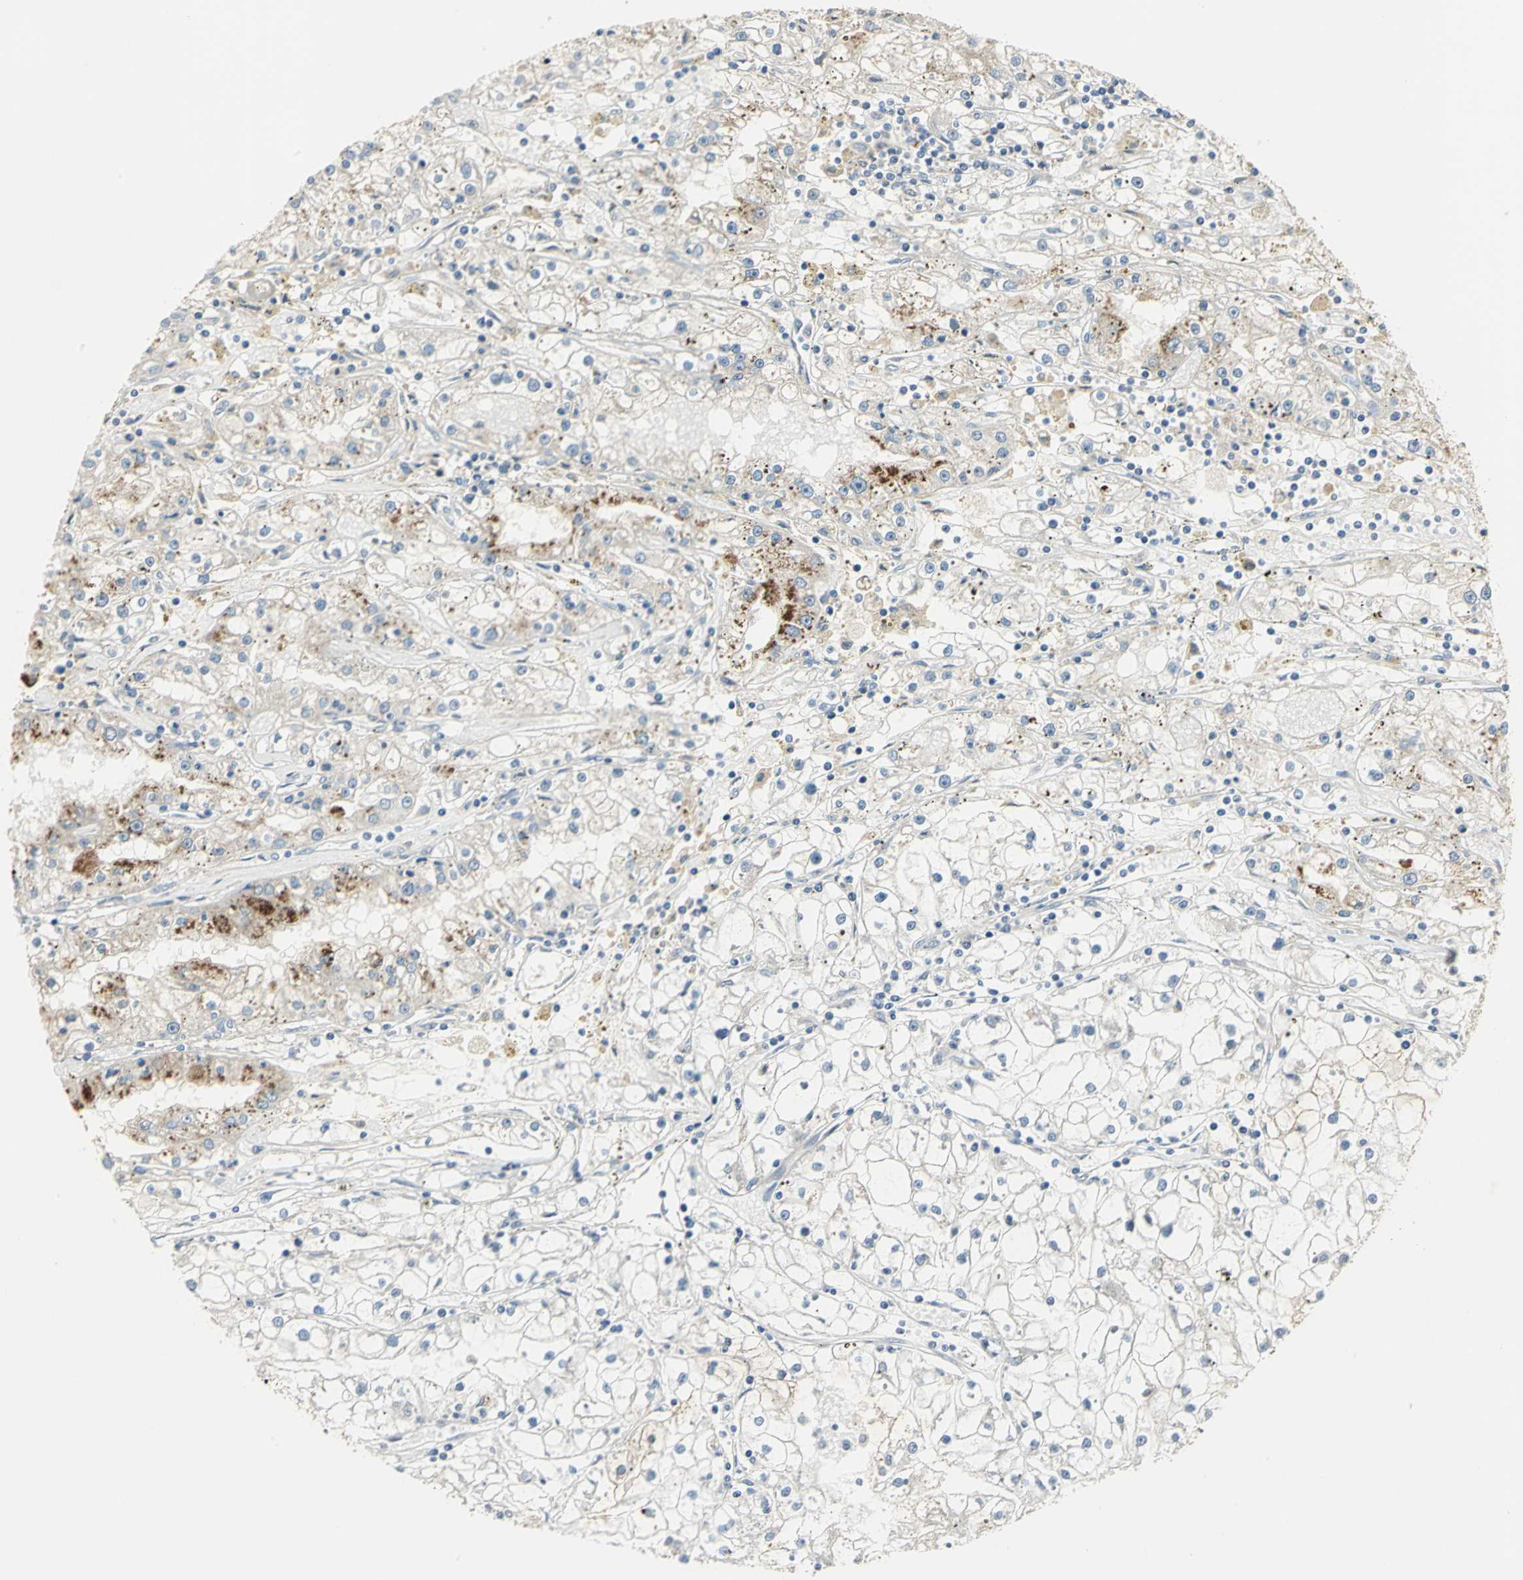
{"staining": {"intensity": "strong", "quantity": "<25%", "location": "cytoplasmic/membranous"}, "tissue": "renal cancer", "cell_type": "Tumor cells", "image_type": "cancer", "snomed": [{"axis": "morphology", "description": "Adenocarcinoma, NOS"}, {"axis": "topography", "description": "Kidney"}], "caption": "Immunohistochemical staining of renal cancer (adenocarcinoma) displays medium levels of strong cytoplasmic/membranous expression in about <25% of tumor cells.", "gene": "PROC", "patient": {"sex": "male", "age": 56}}